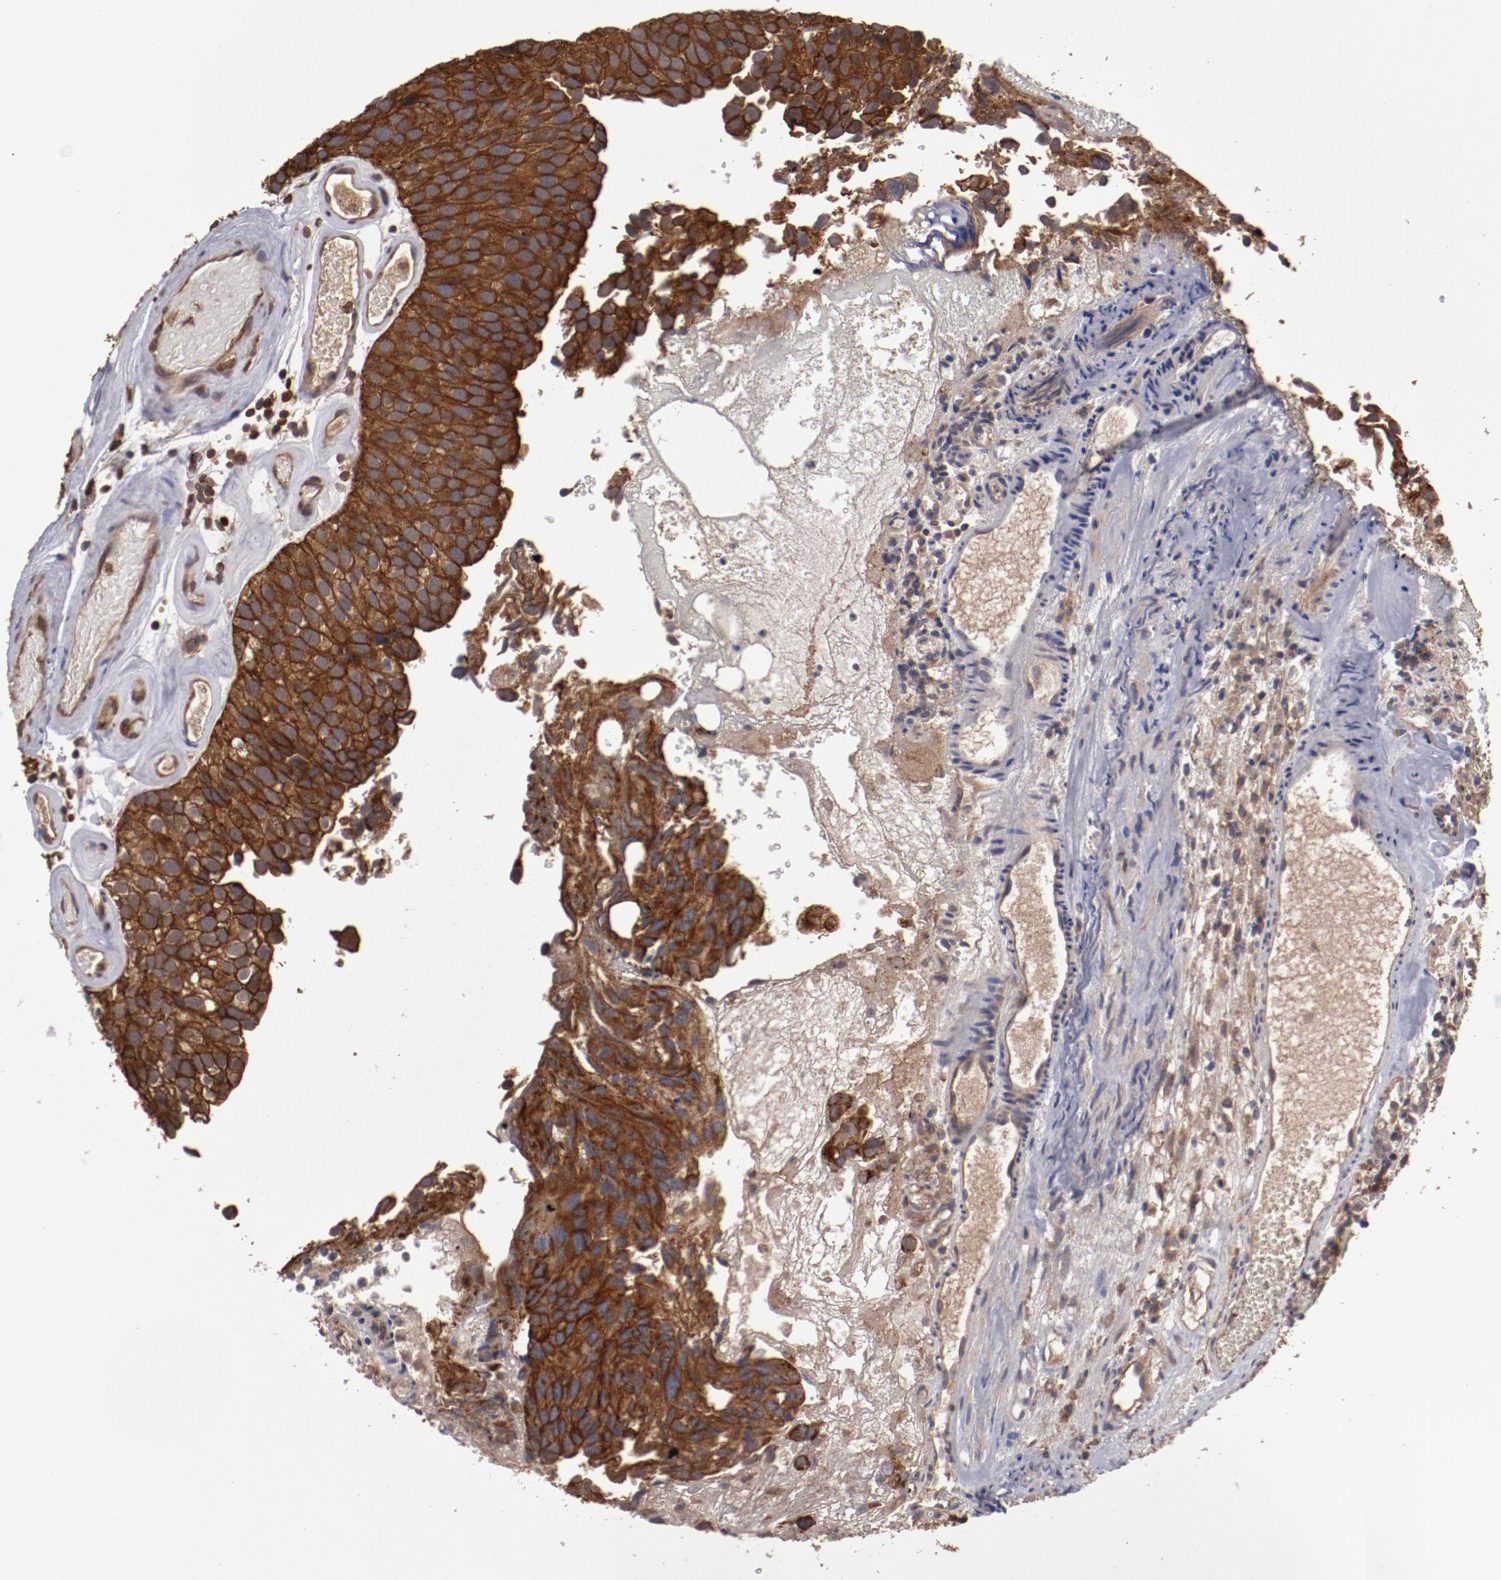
{"staining": {"intensity": "strong", "quantity": ">75%", "location": "cytoplasmic/membranous"}, "tissue": "urothelial cancer", "cell_type": "Tumor cells", "image_type": "cancer", "snomed": [{"axis": "morphology", "description": "Urothelial carcinoma, High grade"}, {"axis": "topography", "description": "Urinary bladder"}], "caption": "Urothelial carcinoma (high-grade) tissue demonstrates strong cytoplasmic/membranous expression in about >75% of tumor cells", "gene": "RPS6KA6", "patient": {"sex": "male", "age": 72}}